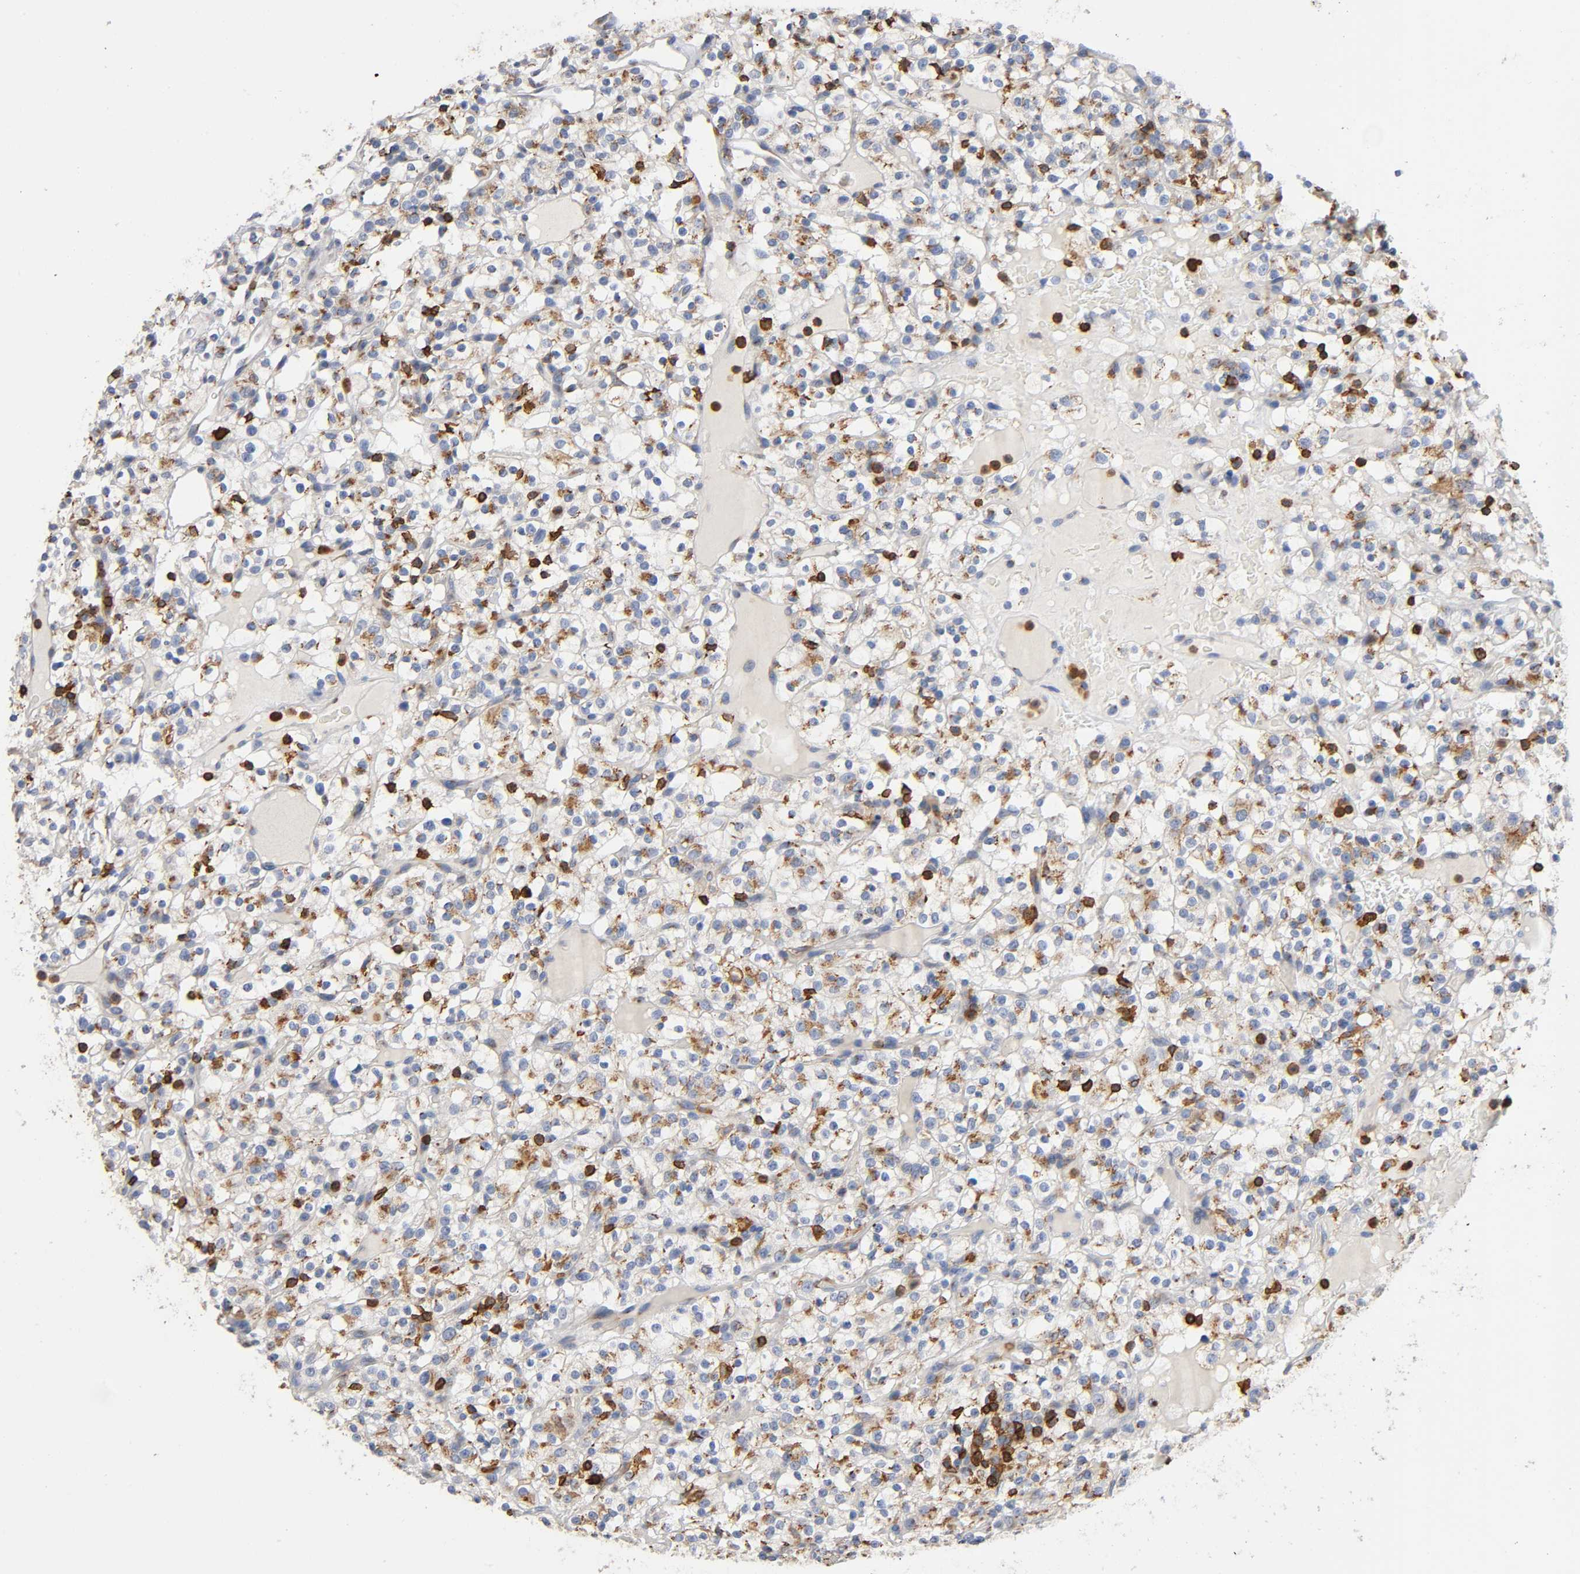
{"staining": {"intensity": "moderate", "quantity": "25%-75%", "location": "cytoplasmic/membranous"}, "tissue": "renal cancer", "cell_type": "Tumor cells", "image_type": "cancer", "snomed": [{"axis": "morphology", "description": "Normal tissue, NOS"}, {"axis": "morphology", "description": "Adenocarcinoma, NOS"}, {"axis": "topography", "description": "Kidney"}], "caption": "DAB immunohistochemical staining of adenocarcinoma (renal) displays moderate cytoplasmic/membranous protein staining in about 25%-75% of tumor cells. The staining was performed using DAB, with brown indicating positive protein expression. Nuclei are stained blue with hematoxylin.", "gene": "CAPN10", "patient": {"sex": "female", "age": 72}}